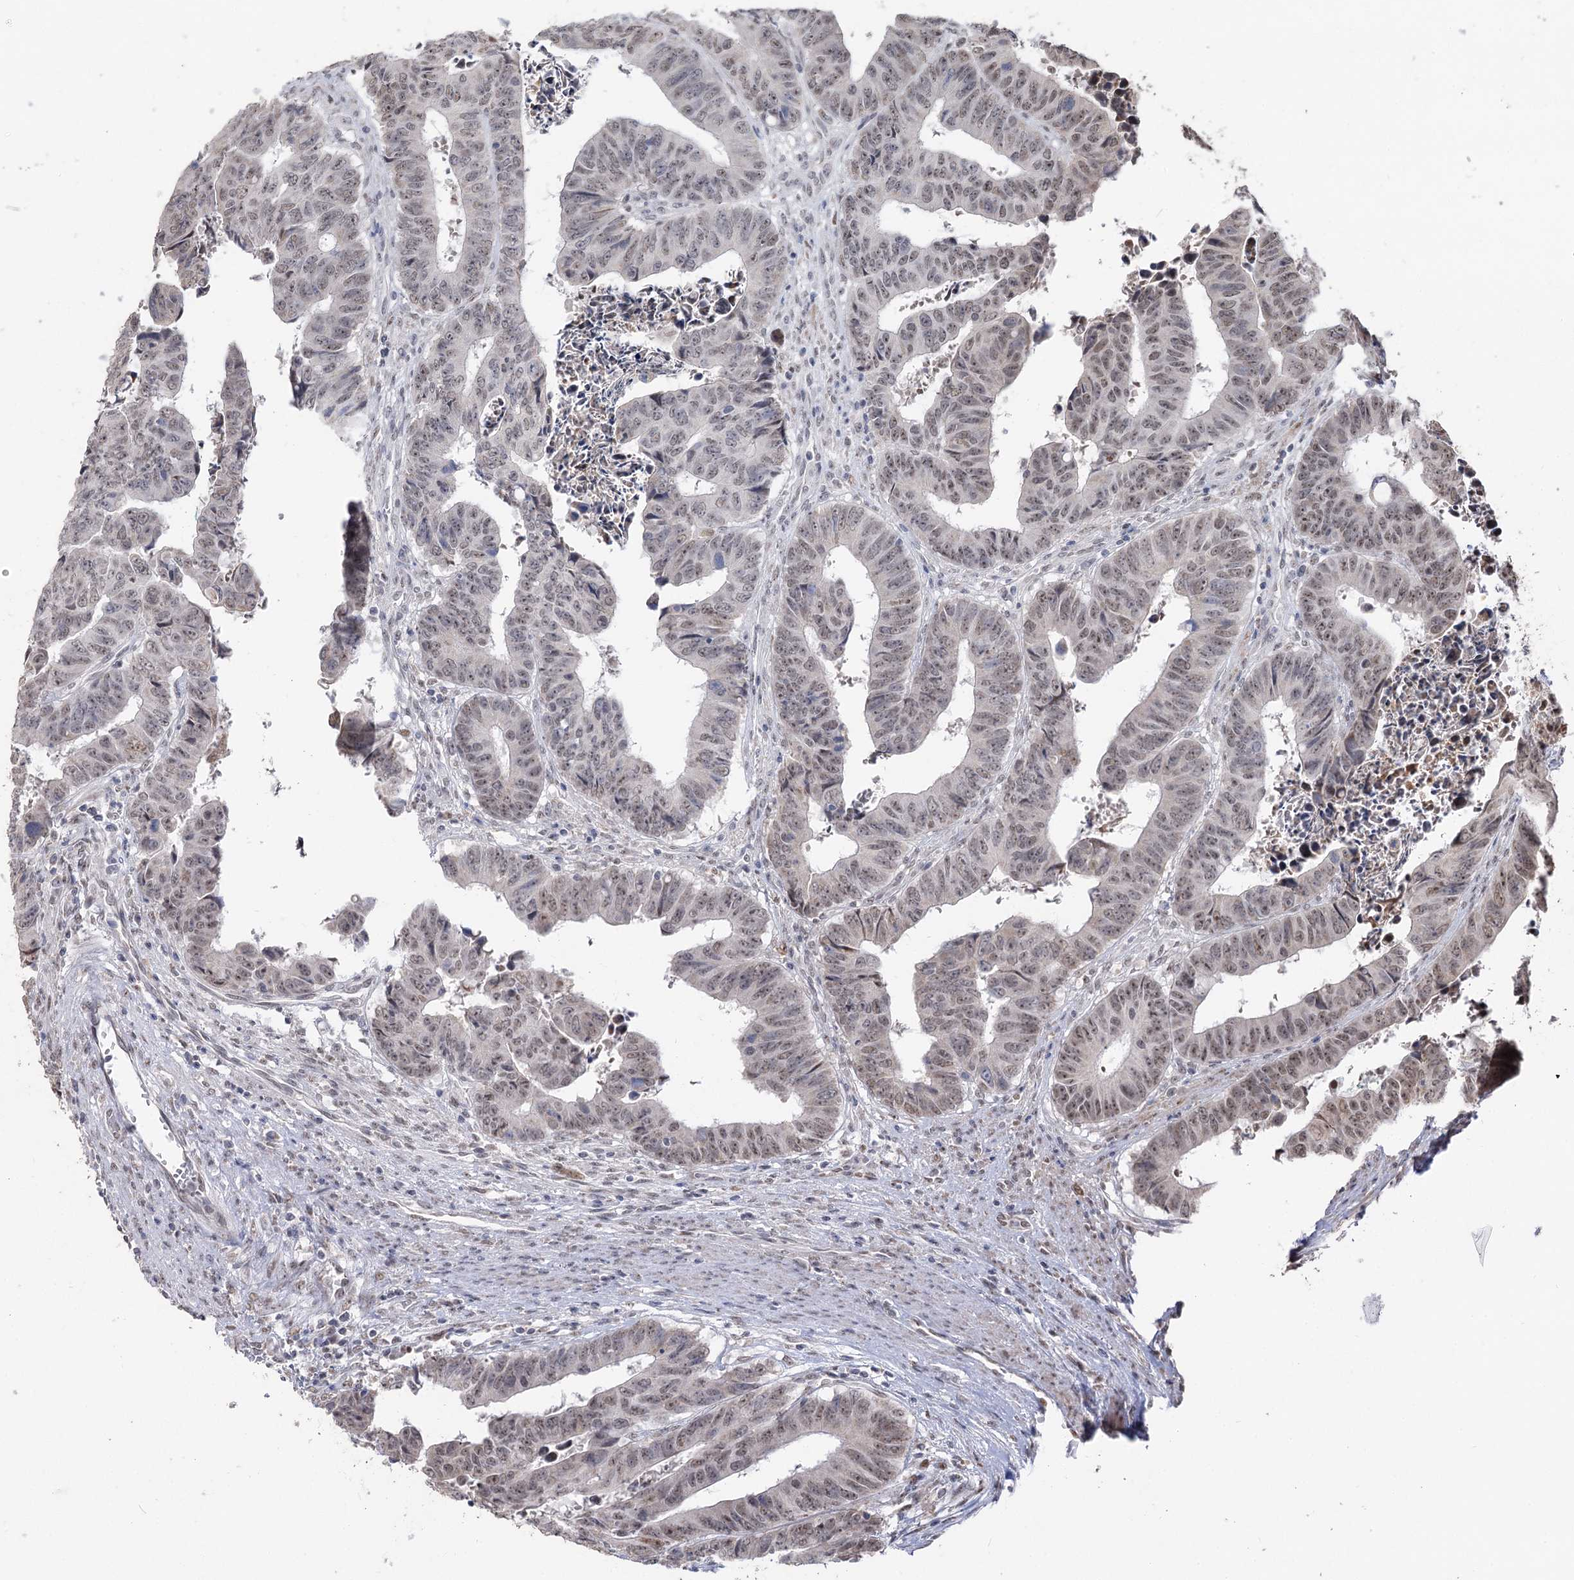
{"staining": {"intensity": "weak", "quantity": ">75%", "location": "nuclear"}, "tissue": "colorectal cancer", "cell_type": "Tumor cells", "image_type": "cancer", "snomed": [{"axis": "morphology", "description": "Adenocarcinoma, NOS"}, {"axis": "topography", "description": "Rectum"}], "caption": "Colorectal adenocarcinoma stained with immunohistochemistry (IHC) shows weak nuclear expression in approximately >75% of tumor cells.", "gene": "RUFY4", "patient": {"sex": "male", "age": 84}}